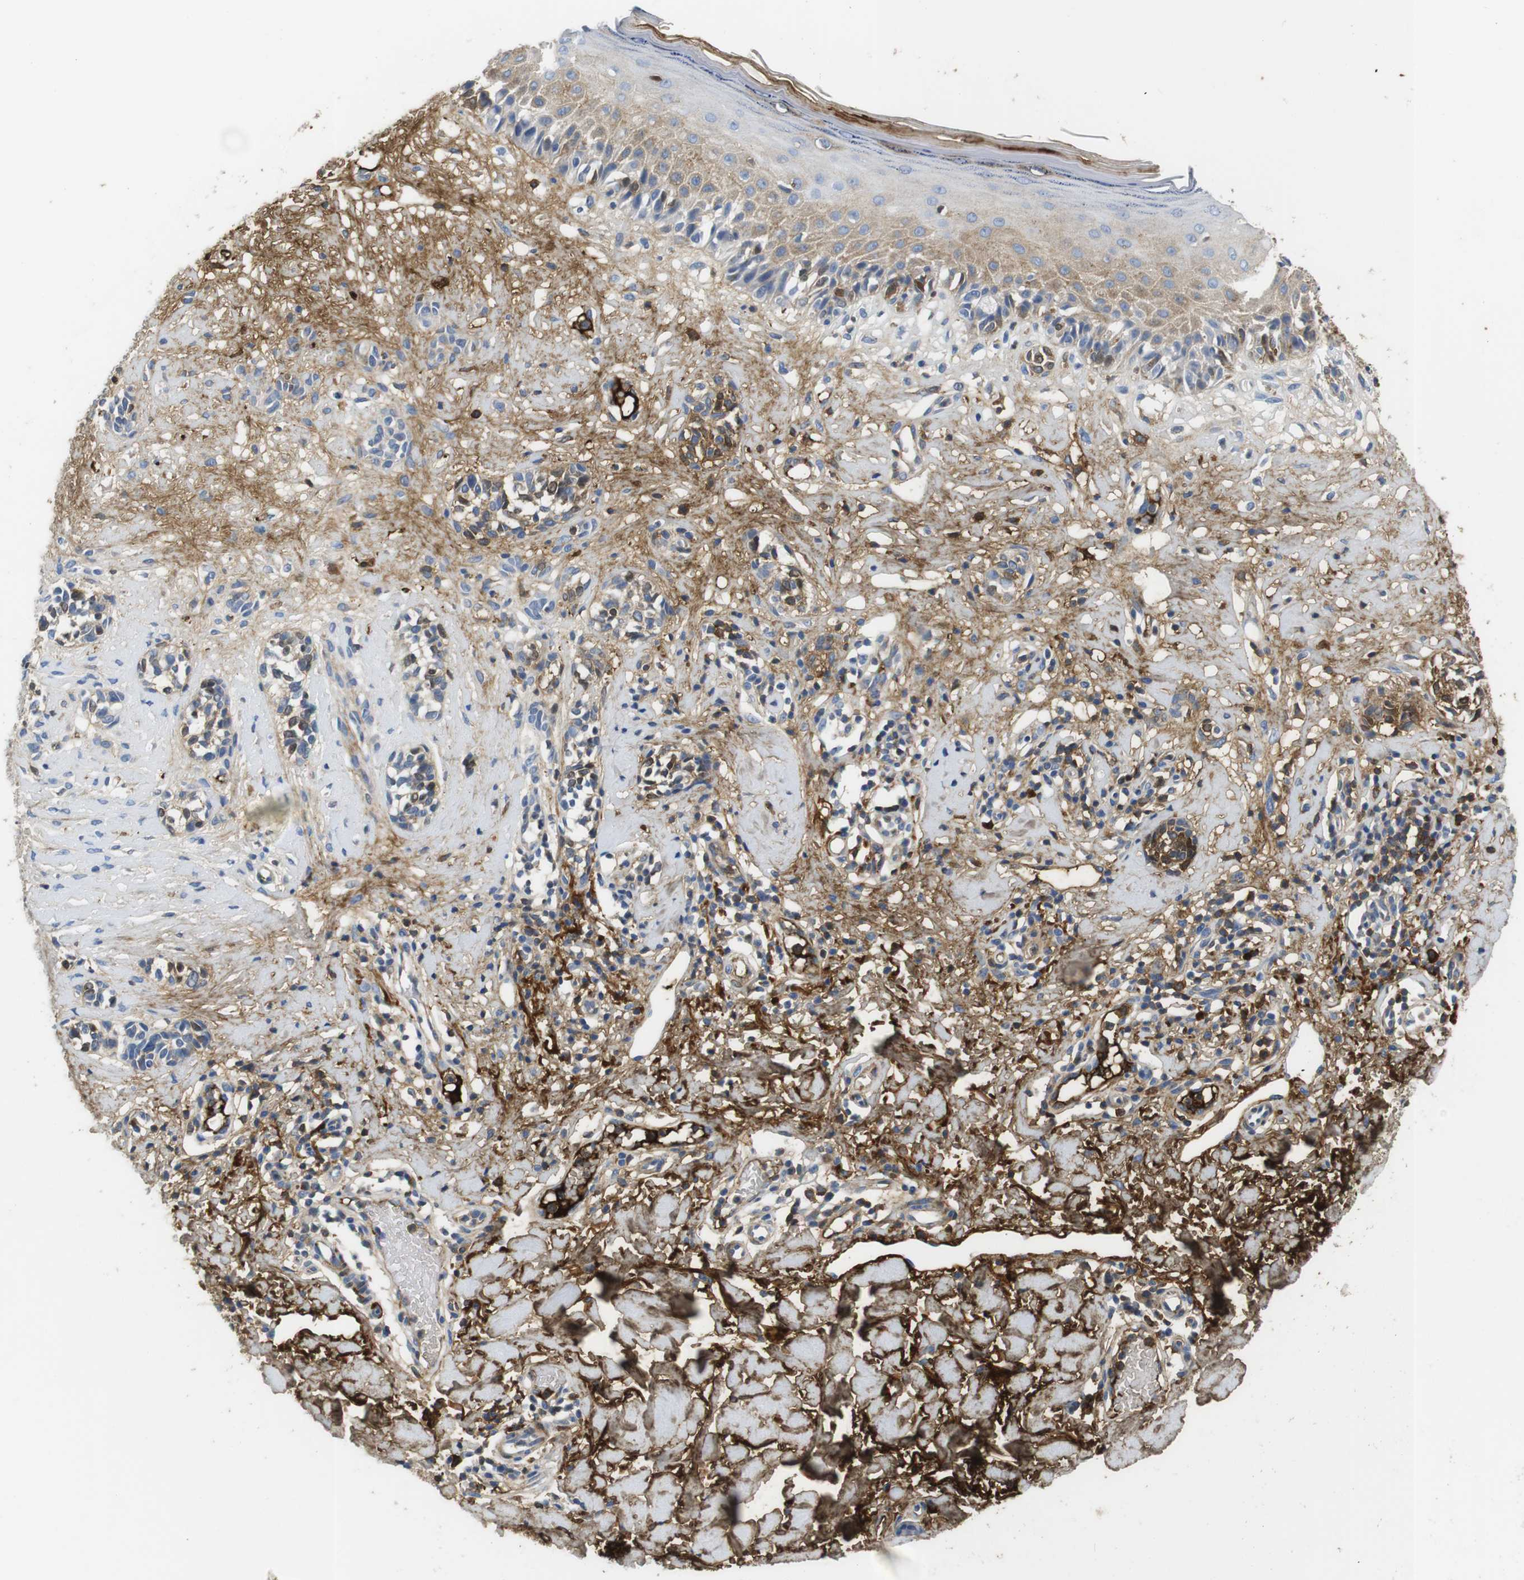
{"staining": {"intensity": "moderate", "quantity": "<25%", "location": "cytoplasmic/membranous,nuclear"}, "tissue": "melanoma", "cell_type": "Tumor cells", "image_type": "cancer", "snomed": [{"axis": "morphology", "description": "Malignant melanoma, NOS"}, {"axis": "topography", "description": "Skin"}], "caption": "DAB (3,3'-diaminobenzidine) immunohistochemical staining of human melanoma demonstrates moderate cytoplasmic/membranous and nuclear protein staining in approximately <25% of tumor cells.", "gene": "IGKC", "patient": {"sex": "male", "age": 64}}